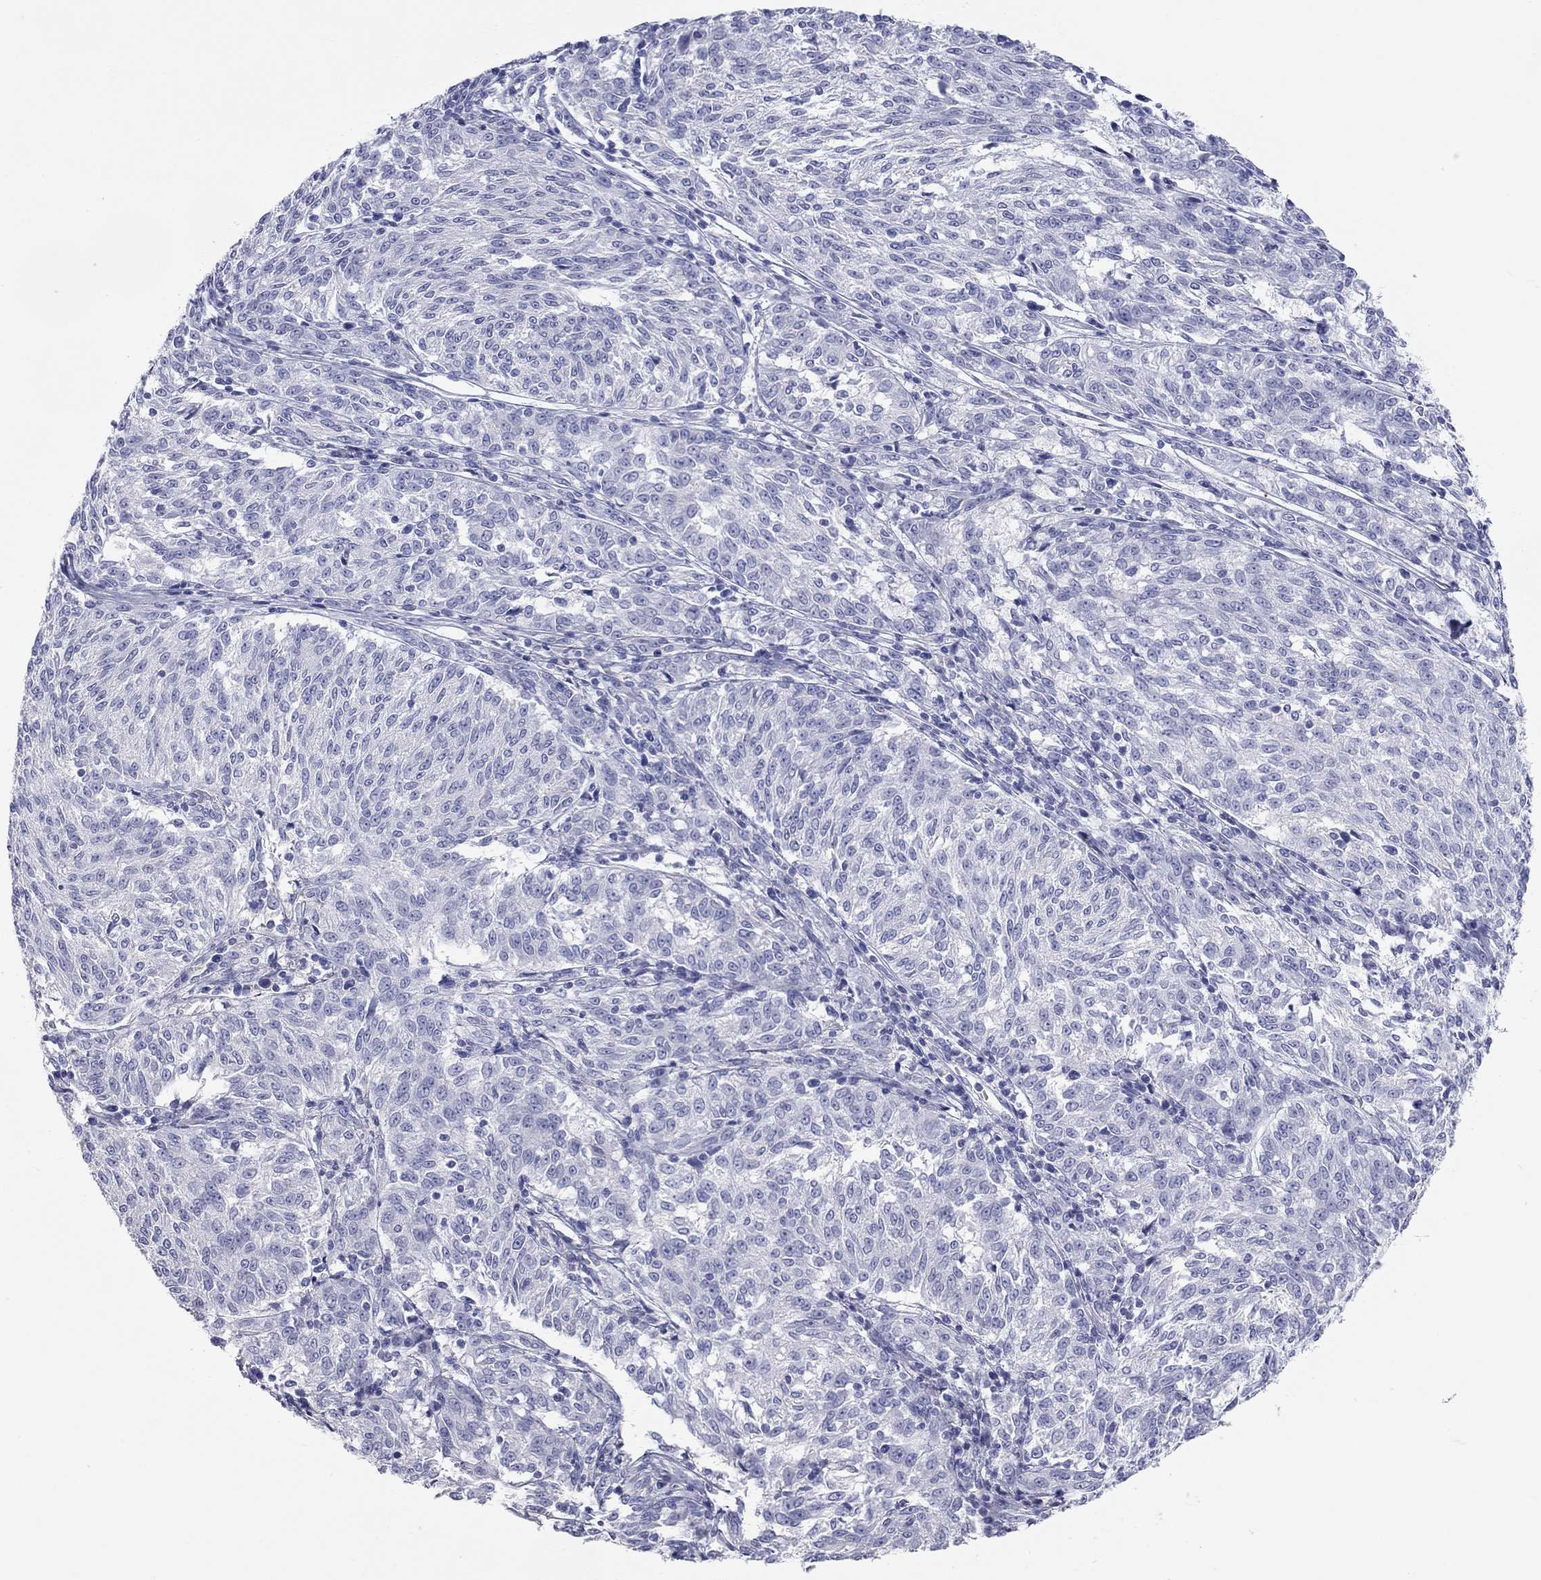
{"staining": {"intensity": "negative", "quantity": "none", "location": "none"}, "tissue": "melanoma", "cell_type": "Tumor cells", "image_type": "cancer", "snomed": [{"axis": "morphology", "description": "Malignant melanoma, NOS"}, {"axis": "topography", "description": "Skin"}], "caption": "Malignant melanoma was stained to show a protein in brown. There is no significant expression in tumor cells. The staining was performed using DAB (3,3'-diaminobenzidine) to visualize the protein expression in brown, while the nuclei were stained in blue with hematoxylin (Magnification: 20x).", "gene": "PCDHGC5", "patient": {"sex": "female", "age": 72}}